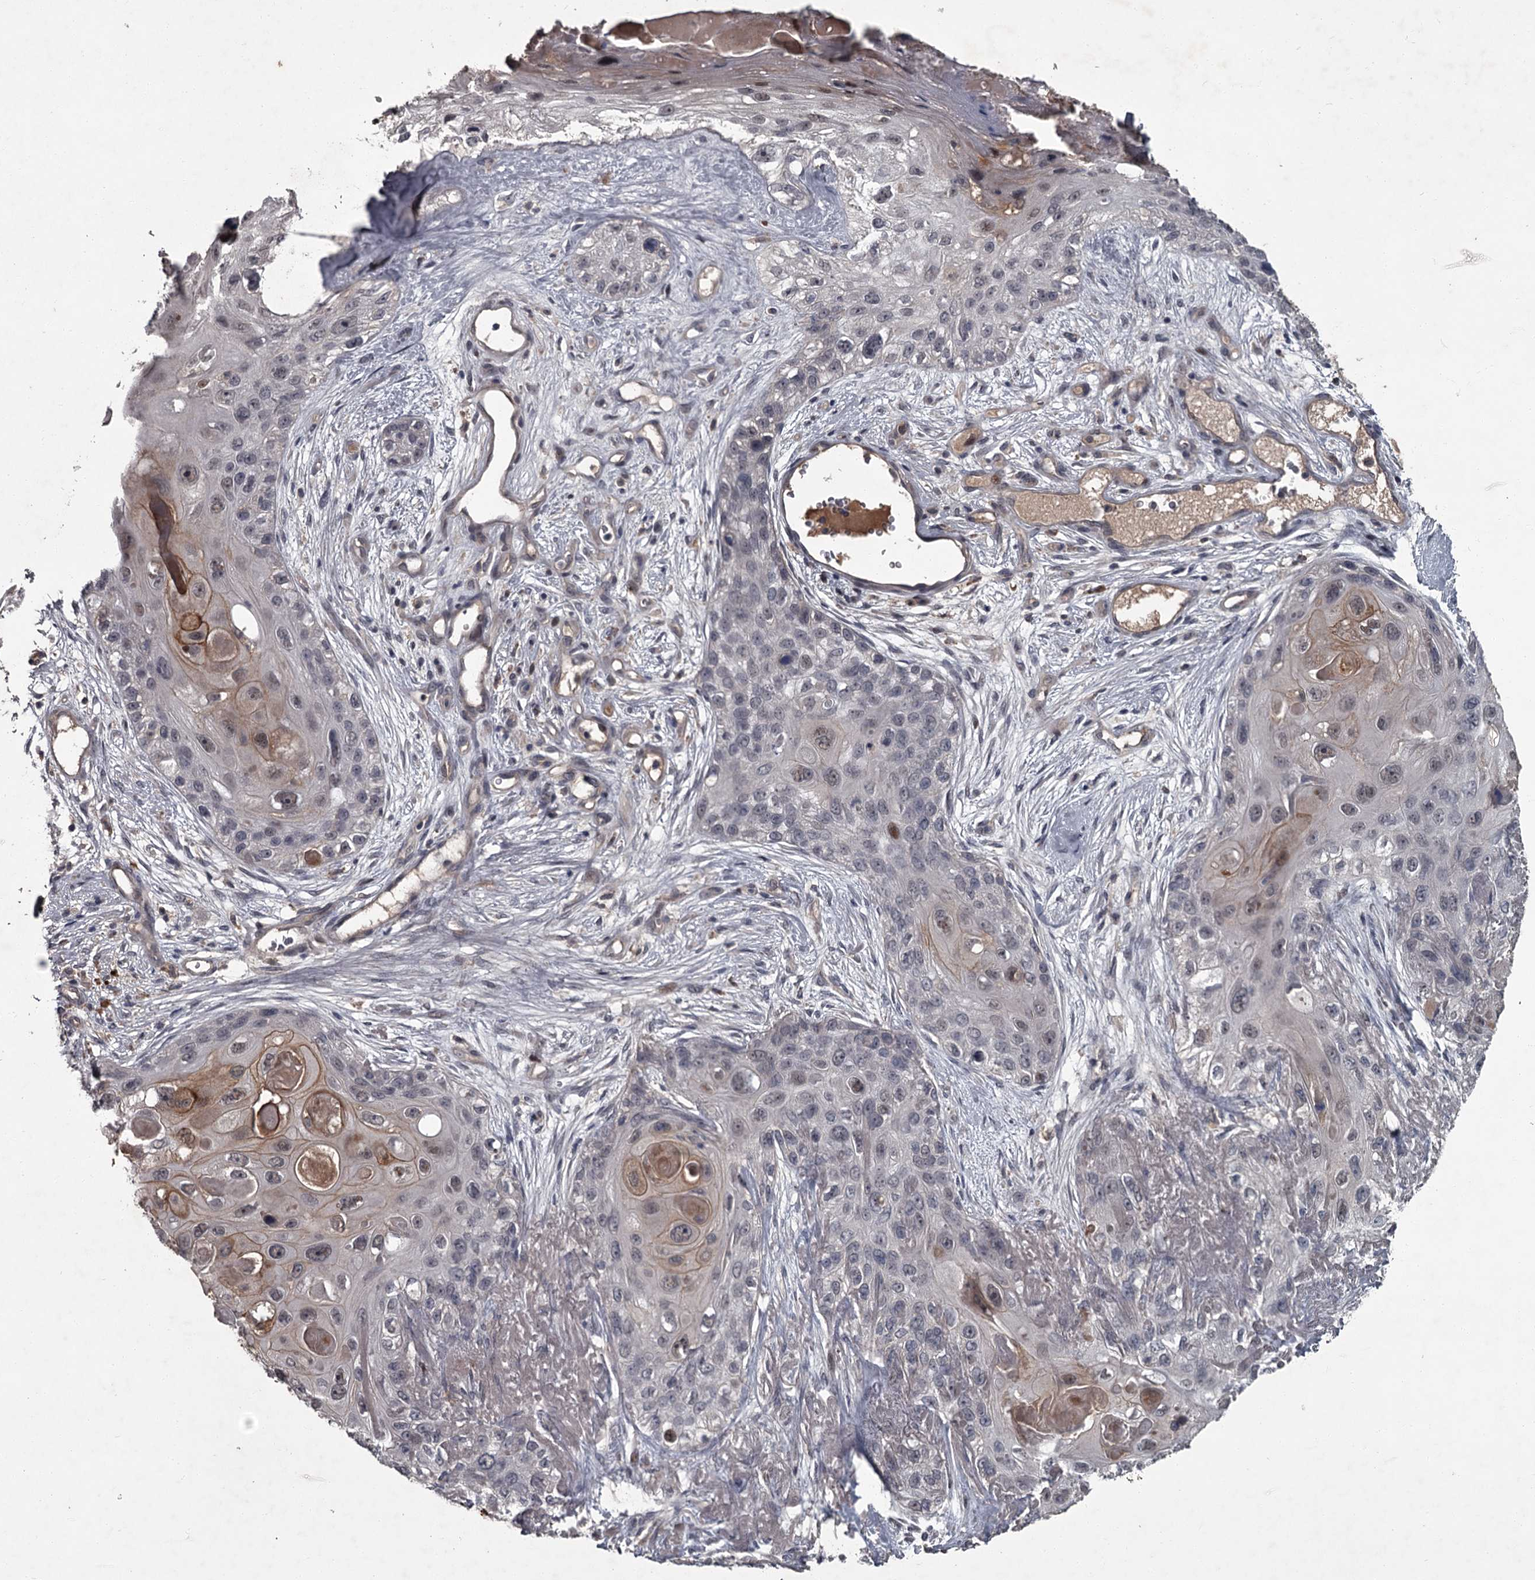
{"staining": {"intensity": "moderate", "quantity": "<25%", "location": "cytoplasmic/membranous"}, "tissue": "skin cancer", "cell_type": "Tumor cells", "image_type": "cancer", "snomed": [{"axis": "morphology", "description": "Normal tissue, NOS"}, {"axis": "morphology", "description": "Squamous cell carcinoma, NOS"}, {"axis": "topography", "description": "Skin"}], "caption": "Protein analysis of skin cancer tissue displays moderate cytoplasmic/membranous staining in about <25% of tumor cells.", "gene": "FLVCR2", "patient": {"sex": "male", "age": 72}}